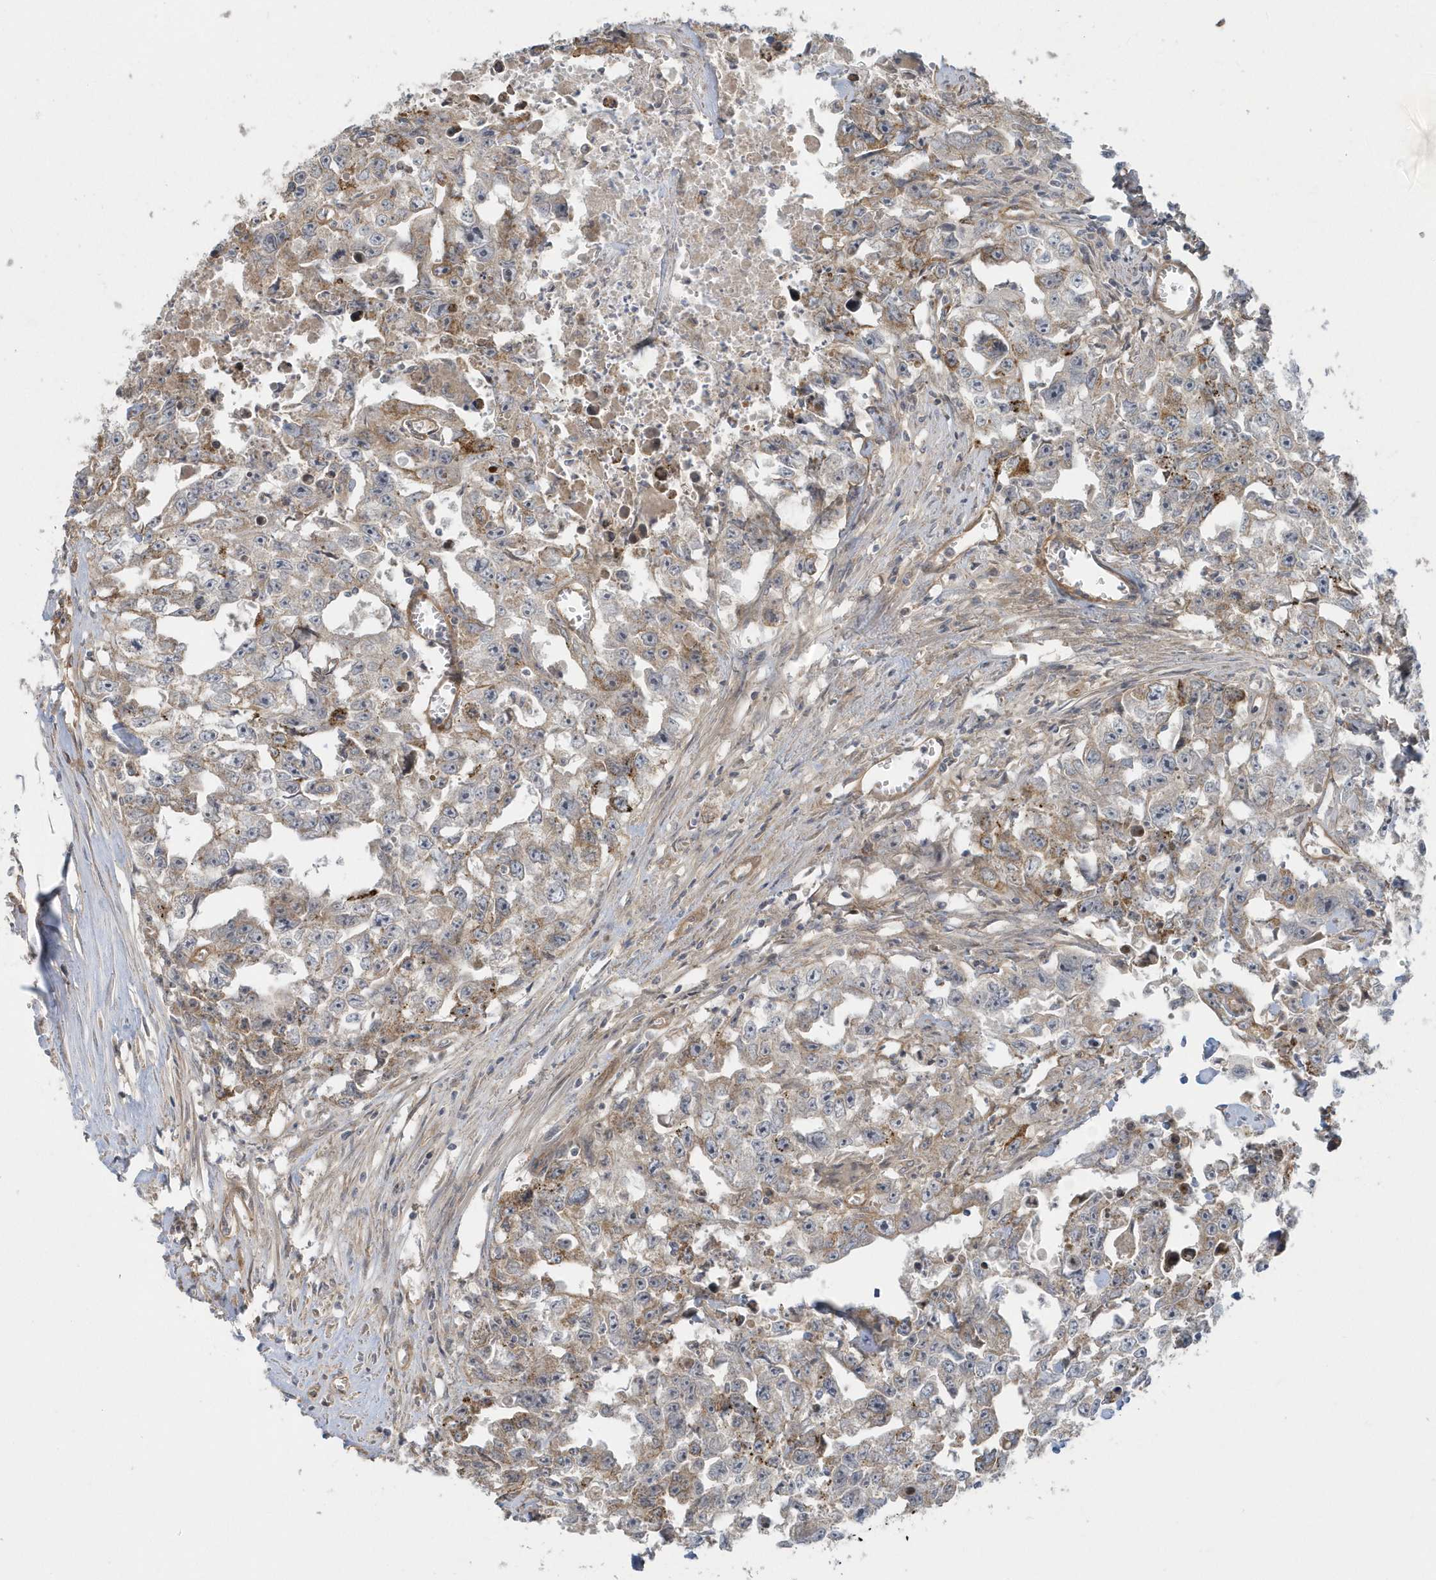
{"staining": {"intensity": "weak", "quantity": "<25%", "location": "cytoplasmic/membranous"}, "tissue": "testis cancer", "cell_type": "Tumor cells", "image_type": "cancer", "snomed": [{"axis": "morphology", "description": "Seminoma, NOS"}, {"axis": "morphology", "description": "Carcinoma, Embryonal, NOS"}, {"axis": "topography", "description": "Testis"}], "caption": "Immunohistochemistry (IHC) photomicrograph of human seminoma (testis) stained for a protein (brown), which demonstrates no expression in tumor cells.", "gene": "ACTR1A", "patient": {"sex": "male", "age": 43}}